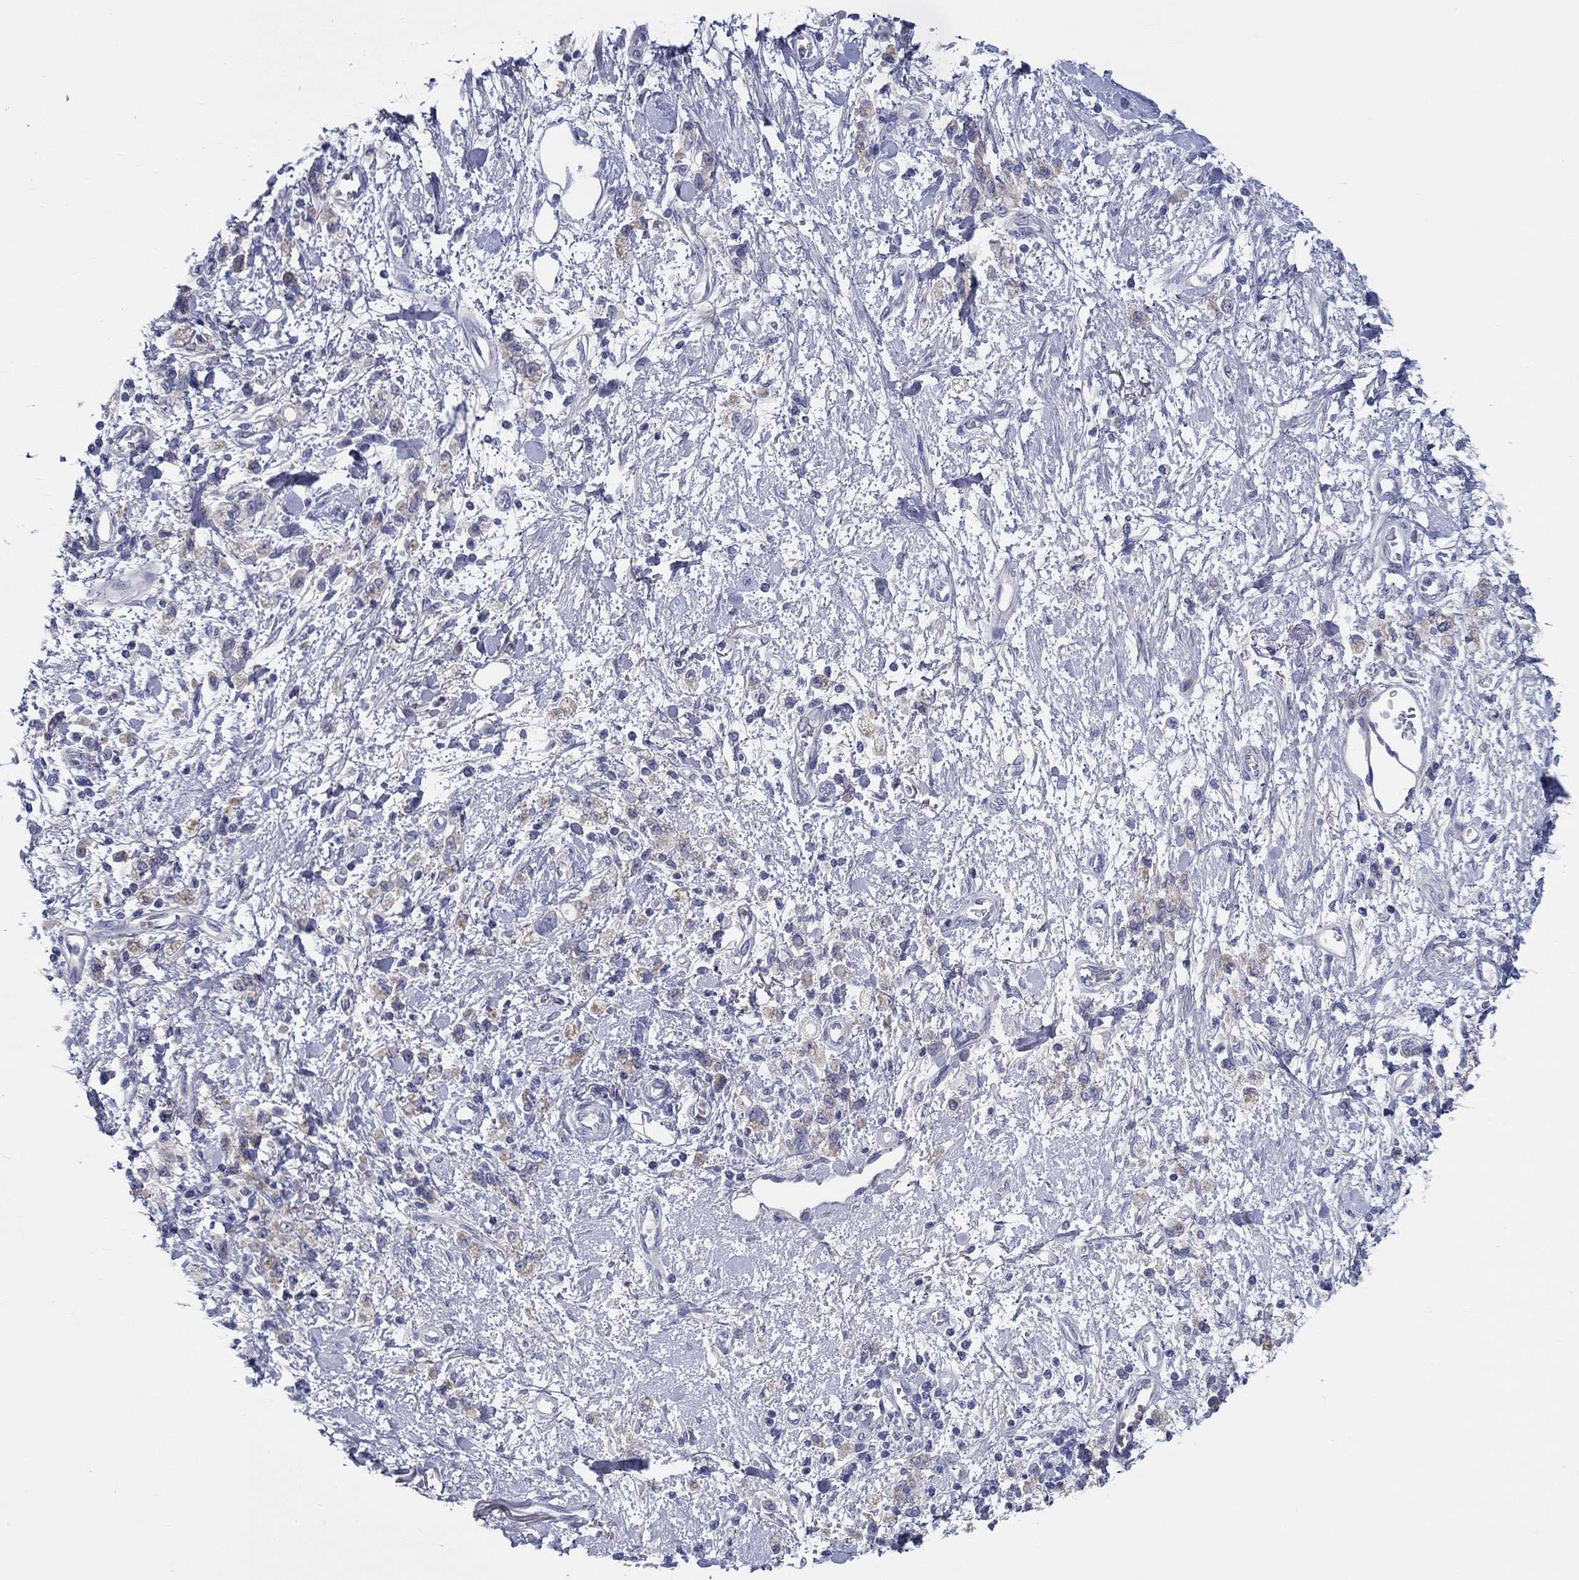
{"staining": {"intensity": "negative", "quantity": "none", "location": "none"}, "tissue": "stomach cancer", "cell_type": "Tumor cells", "image_type": "cancer", "snomed": [{"axis": "morphology", "description": "Adenocarcinoma, NOS"}, {"axis": "topography", "description": "Stomach"}], "caption": "IHC micrograph of human stomach adenocarcinoma stained for a protein (brown), which reveals no expression in tumor cells.", "gene": "HAPLN4", "patient": {"sex": "male", "age": 77}}